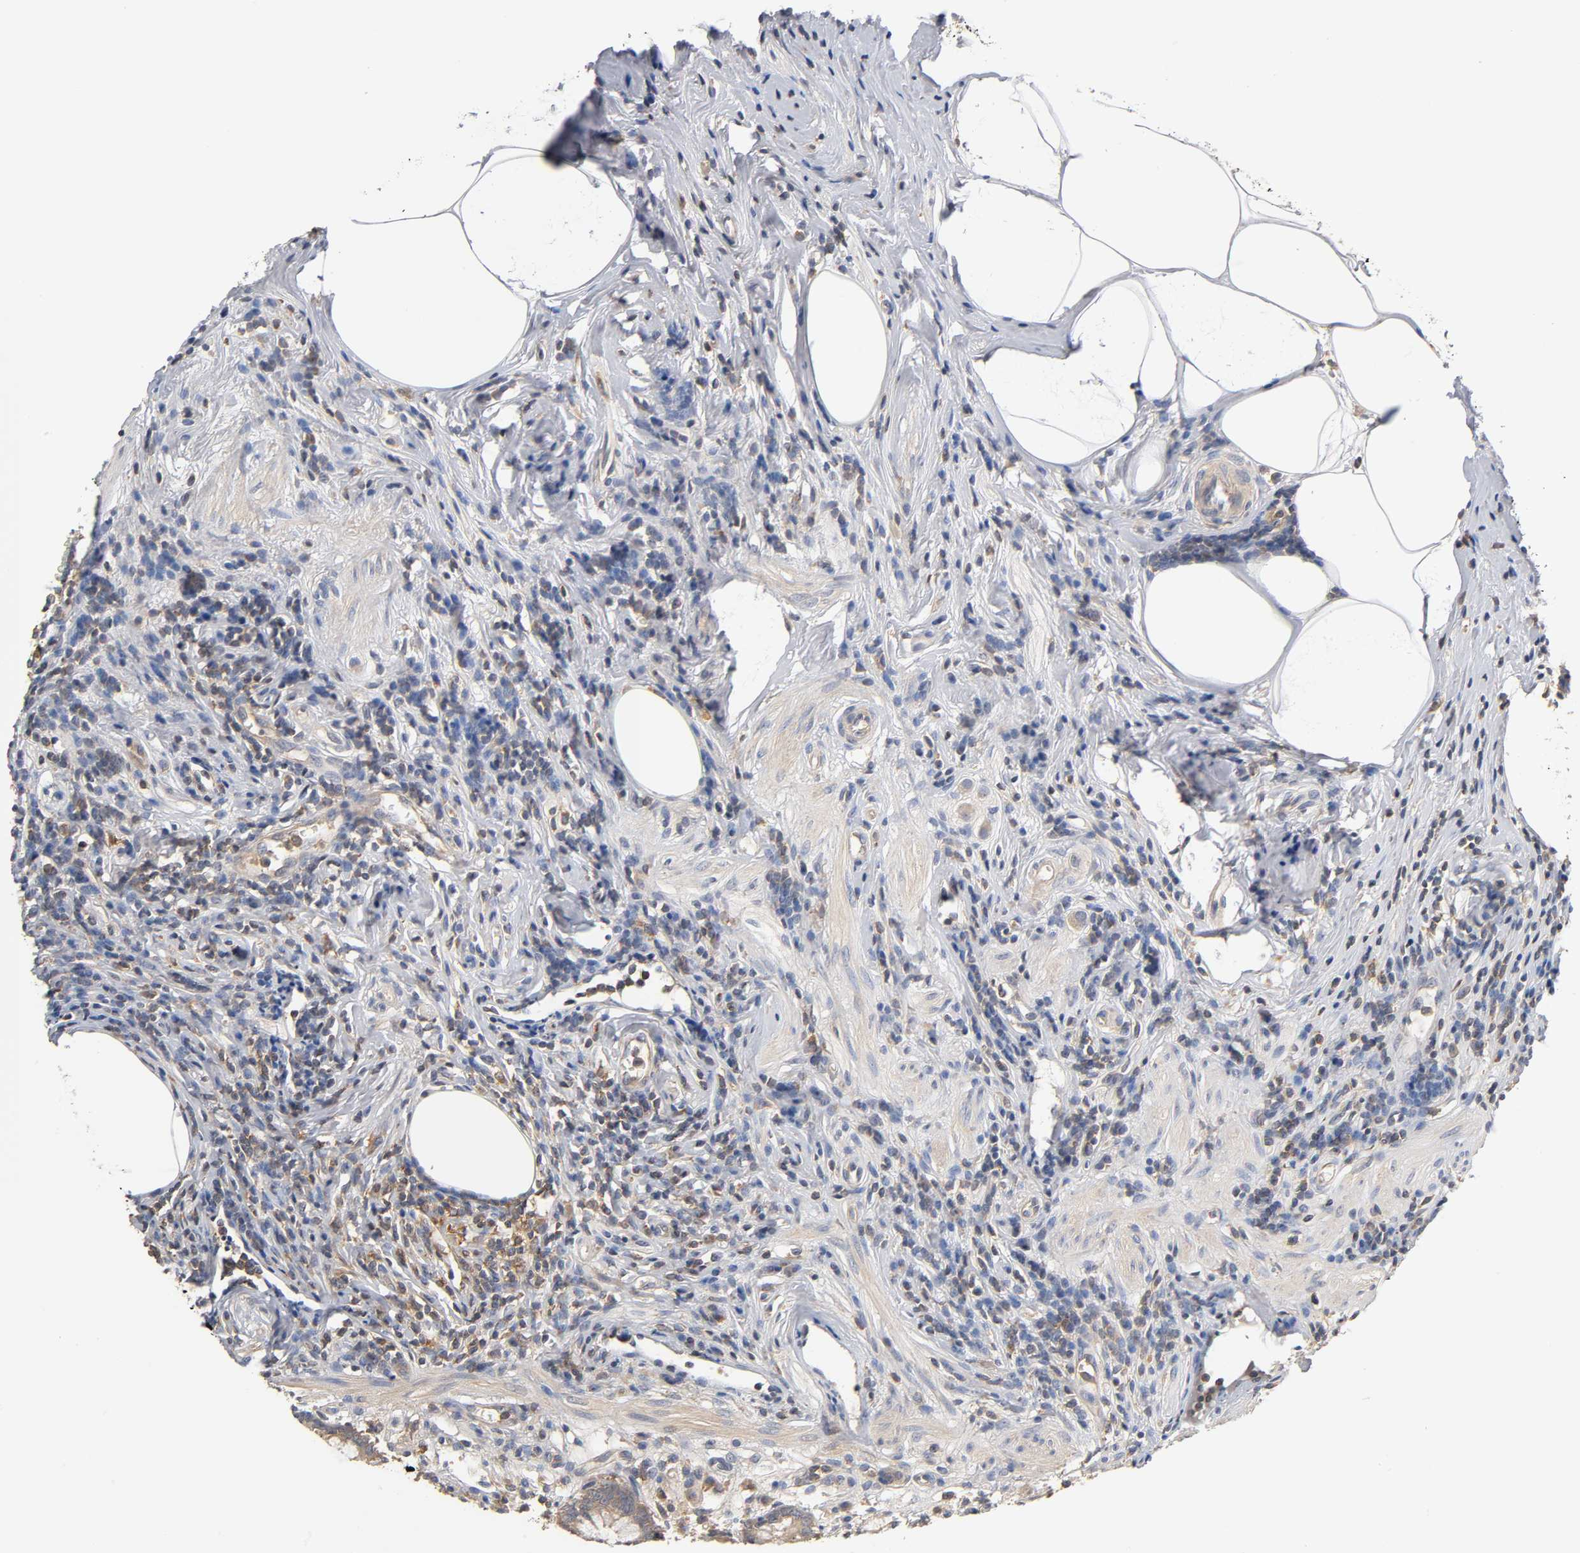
{"staining": {"intensity": "moderate", "quantity": ">75%", "location": "cytoplasmic/membranous"}, "tissue": "appendix", "cell_type": "Glandular cells", "image_type": "normal", "snomed": [{"axis": "morphology", "description": "Normal tissue, NOS"}, {"axis": "topography", "description": "Appendix"}], "caption": "Immunohistochemistry of unremarkable appendix shows medium levels of moderate cytoplasmic/membranous positivity in about >75% of glandular cells.", "gene": "ACTR2", "patient": {"sex": "female", "age": 50}}